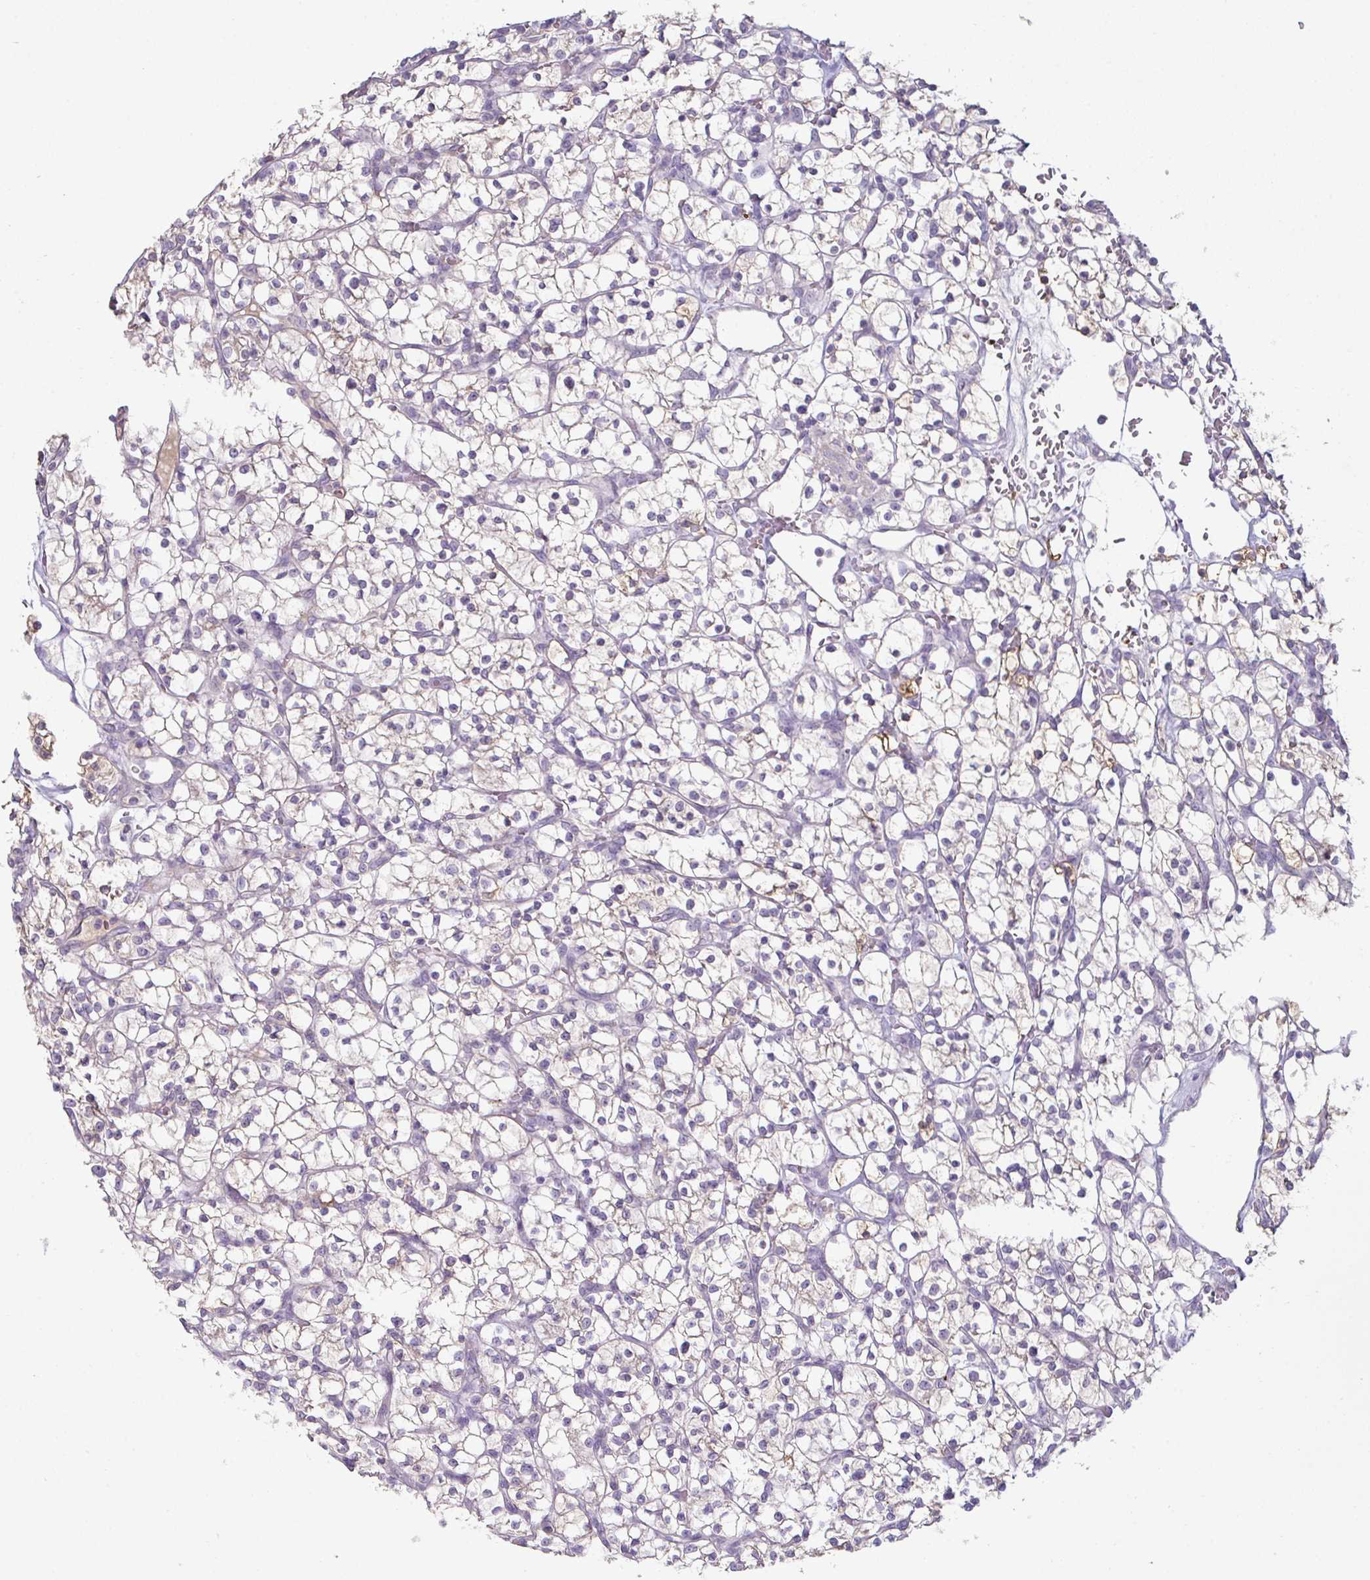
{"staining": {"intensity": "weak", "quantity": "25%-75%", "location": "cytoplasmic/membranous"}, "tissue": "renal cancer", "cell_type": "Tumor cells", "image_type": "cancer", "snomed": [{"axis": "morphology", "description": "Adenocarcinoma, NOS"}, {"axis": "topography", "description": "Kidney"}], "caption": "Protein expression analysis of human renal adenocarcinoma reveals weak cytoplasmic/membranous positivity in approximately 25%-75% of tumor cells.", "gene": "ADAM21", "patient": {"sex": "female", "age": 64}}